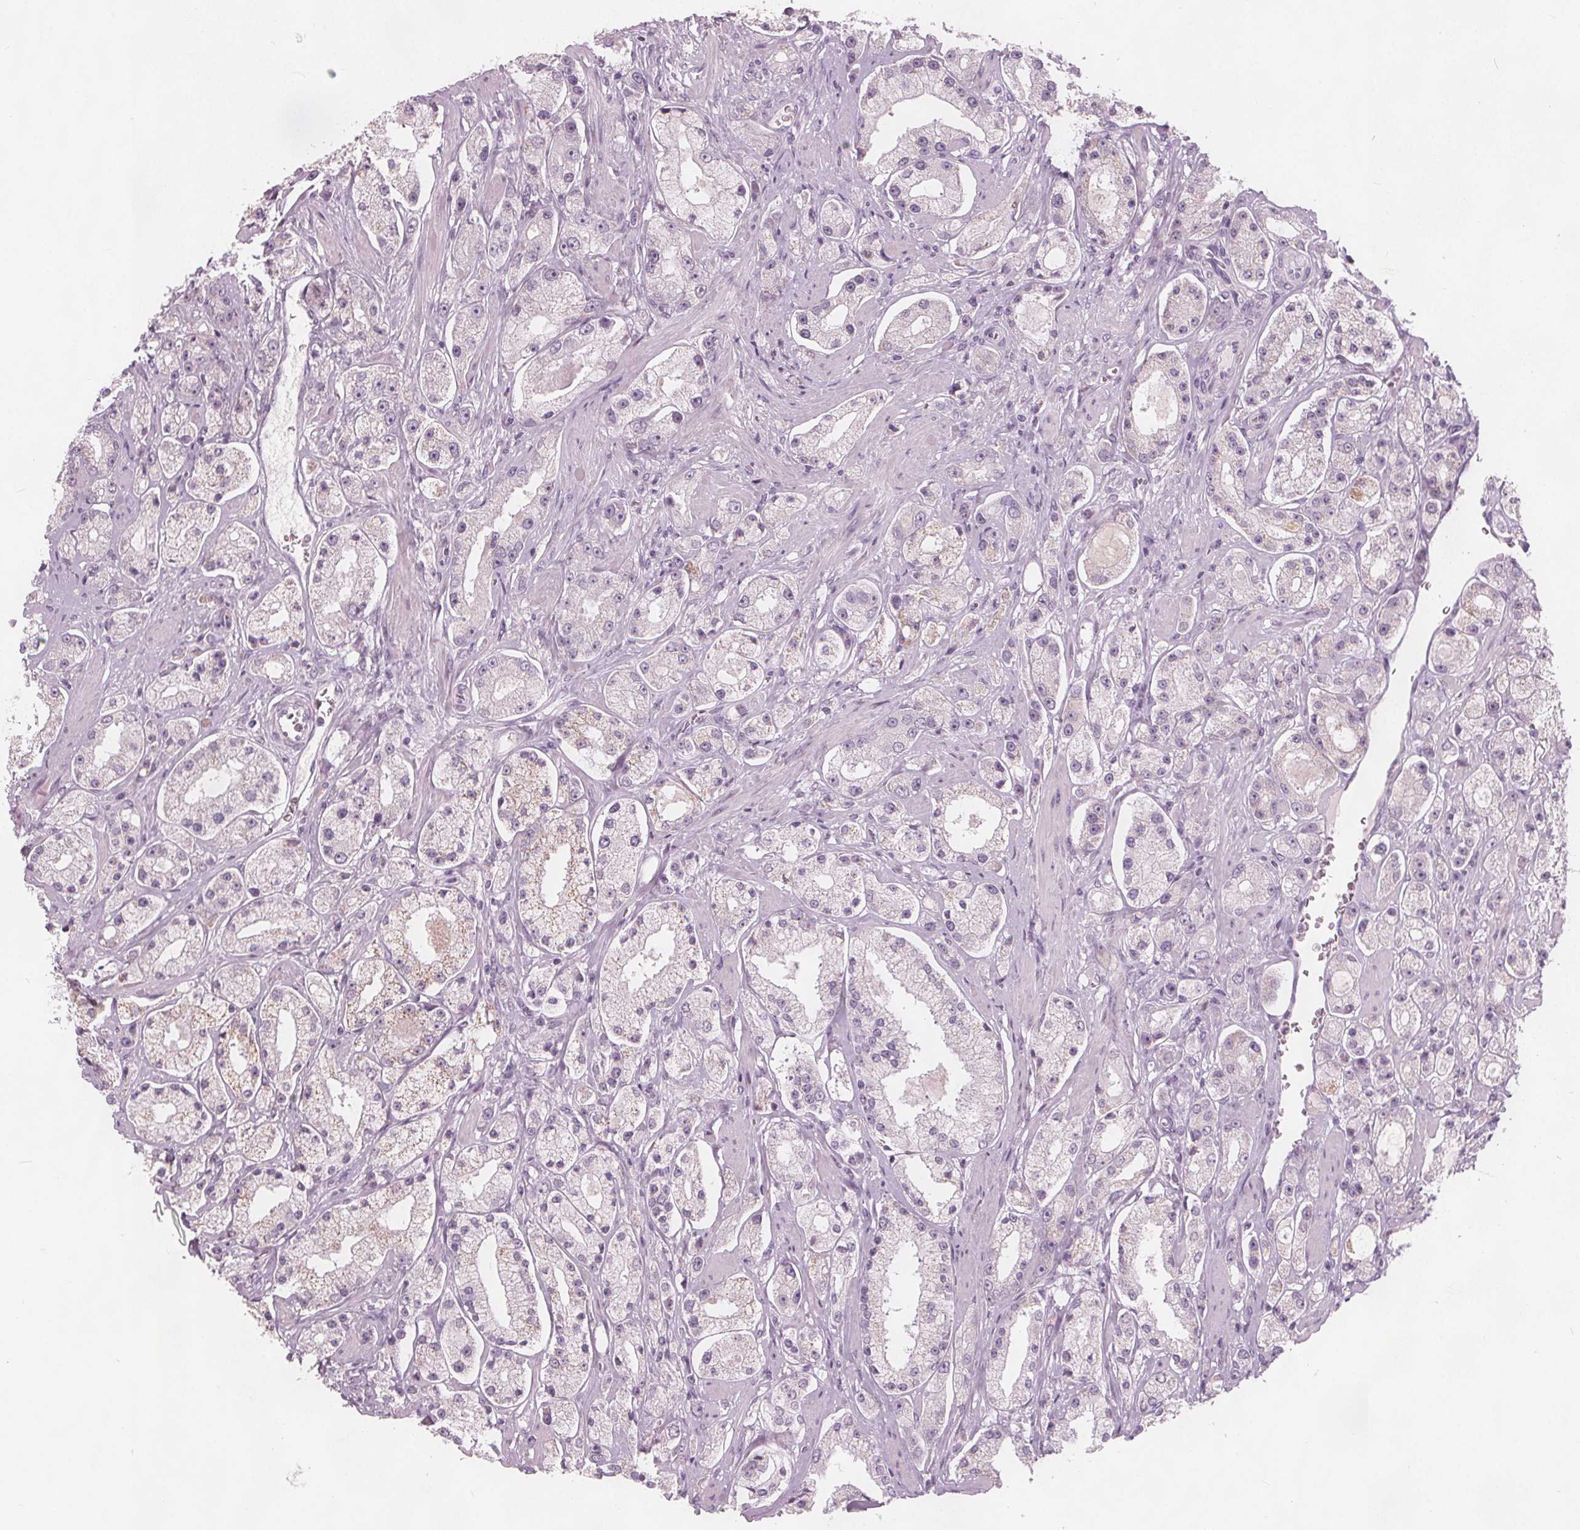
{"staining": {"intensity": "negative", "quantity": "none", "location": "none"}, "tissue": "prostate cancer", "cell_type": "Tumor cells", "image_type": "cancer", "snomed": [{"axis": "morphology", "description": "Adenocarcinoma, High grade"}, {"axis": "topography", "description": "Prostate"}], "caption": "This is a histopathology image of immunohistochemistry (IHC) staining of prostate adenocarcinoma (high-grade), which shows no expression in tumor cells. (IHC, brightfield microscopy, high magnification).", "gene": "BRSK1", "patient": {"sex": "male", "age": 67}}